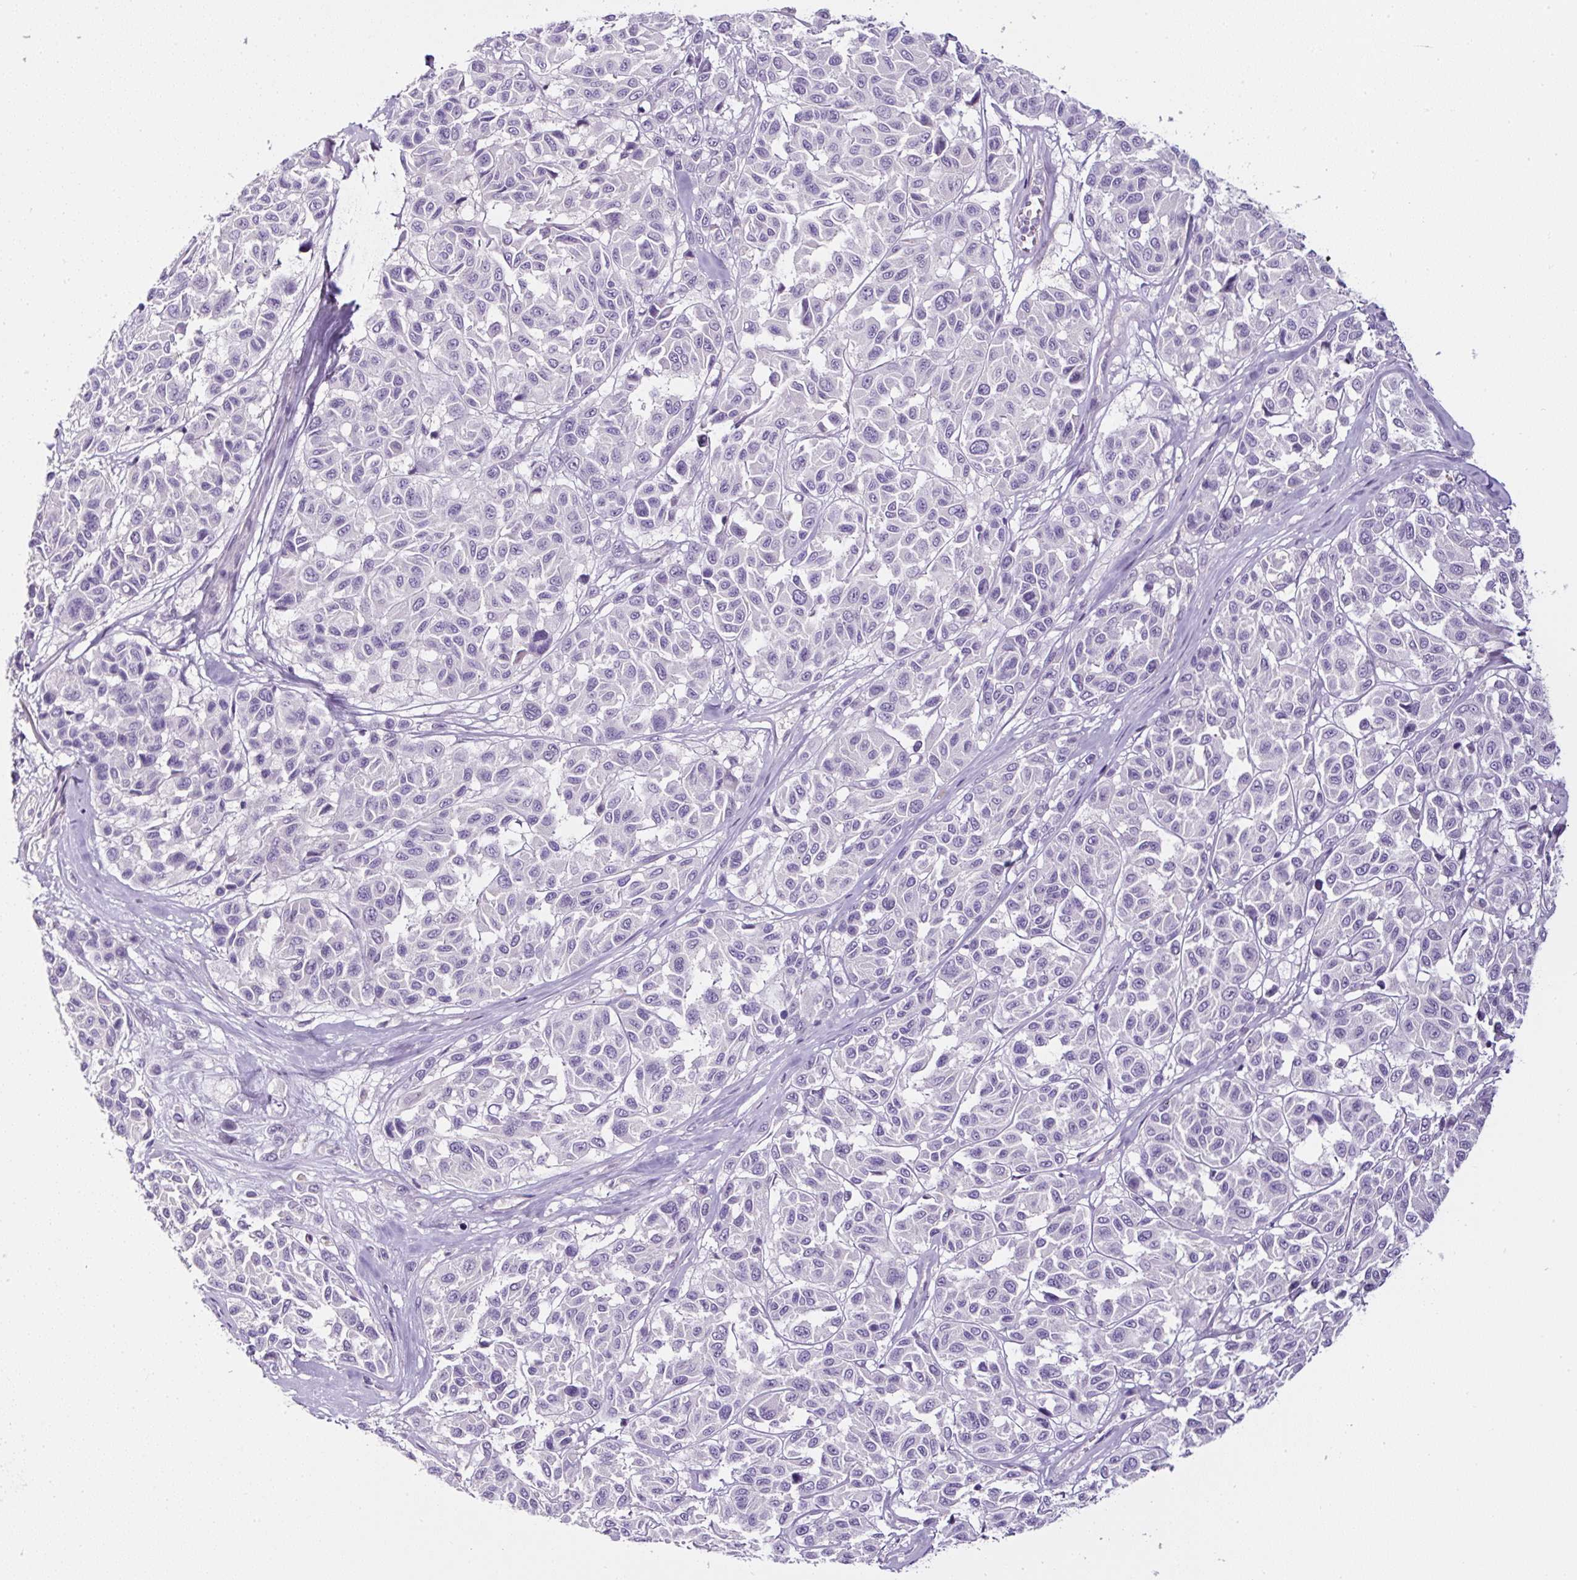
{"staining": {"intensity": "negative", "quantity": "none", "location": "none"}, "tissue": "melanoma", "cell_type": "Tumor cells", "image_type": "cancer", "snomed": [{"axis": "morphology", "description": "Malignant melanoma, NOS"}, {"axis": "topography", "description": "Skin"}], "caption": "Tumor cells show no significant expression in melanoma.", "gene": "OR14A2", "patient": {"sex": "female", "age": 66}}